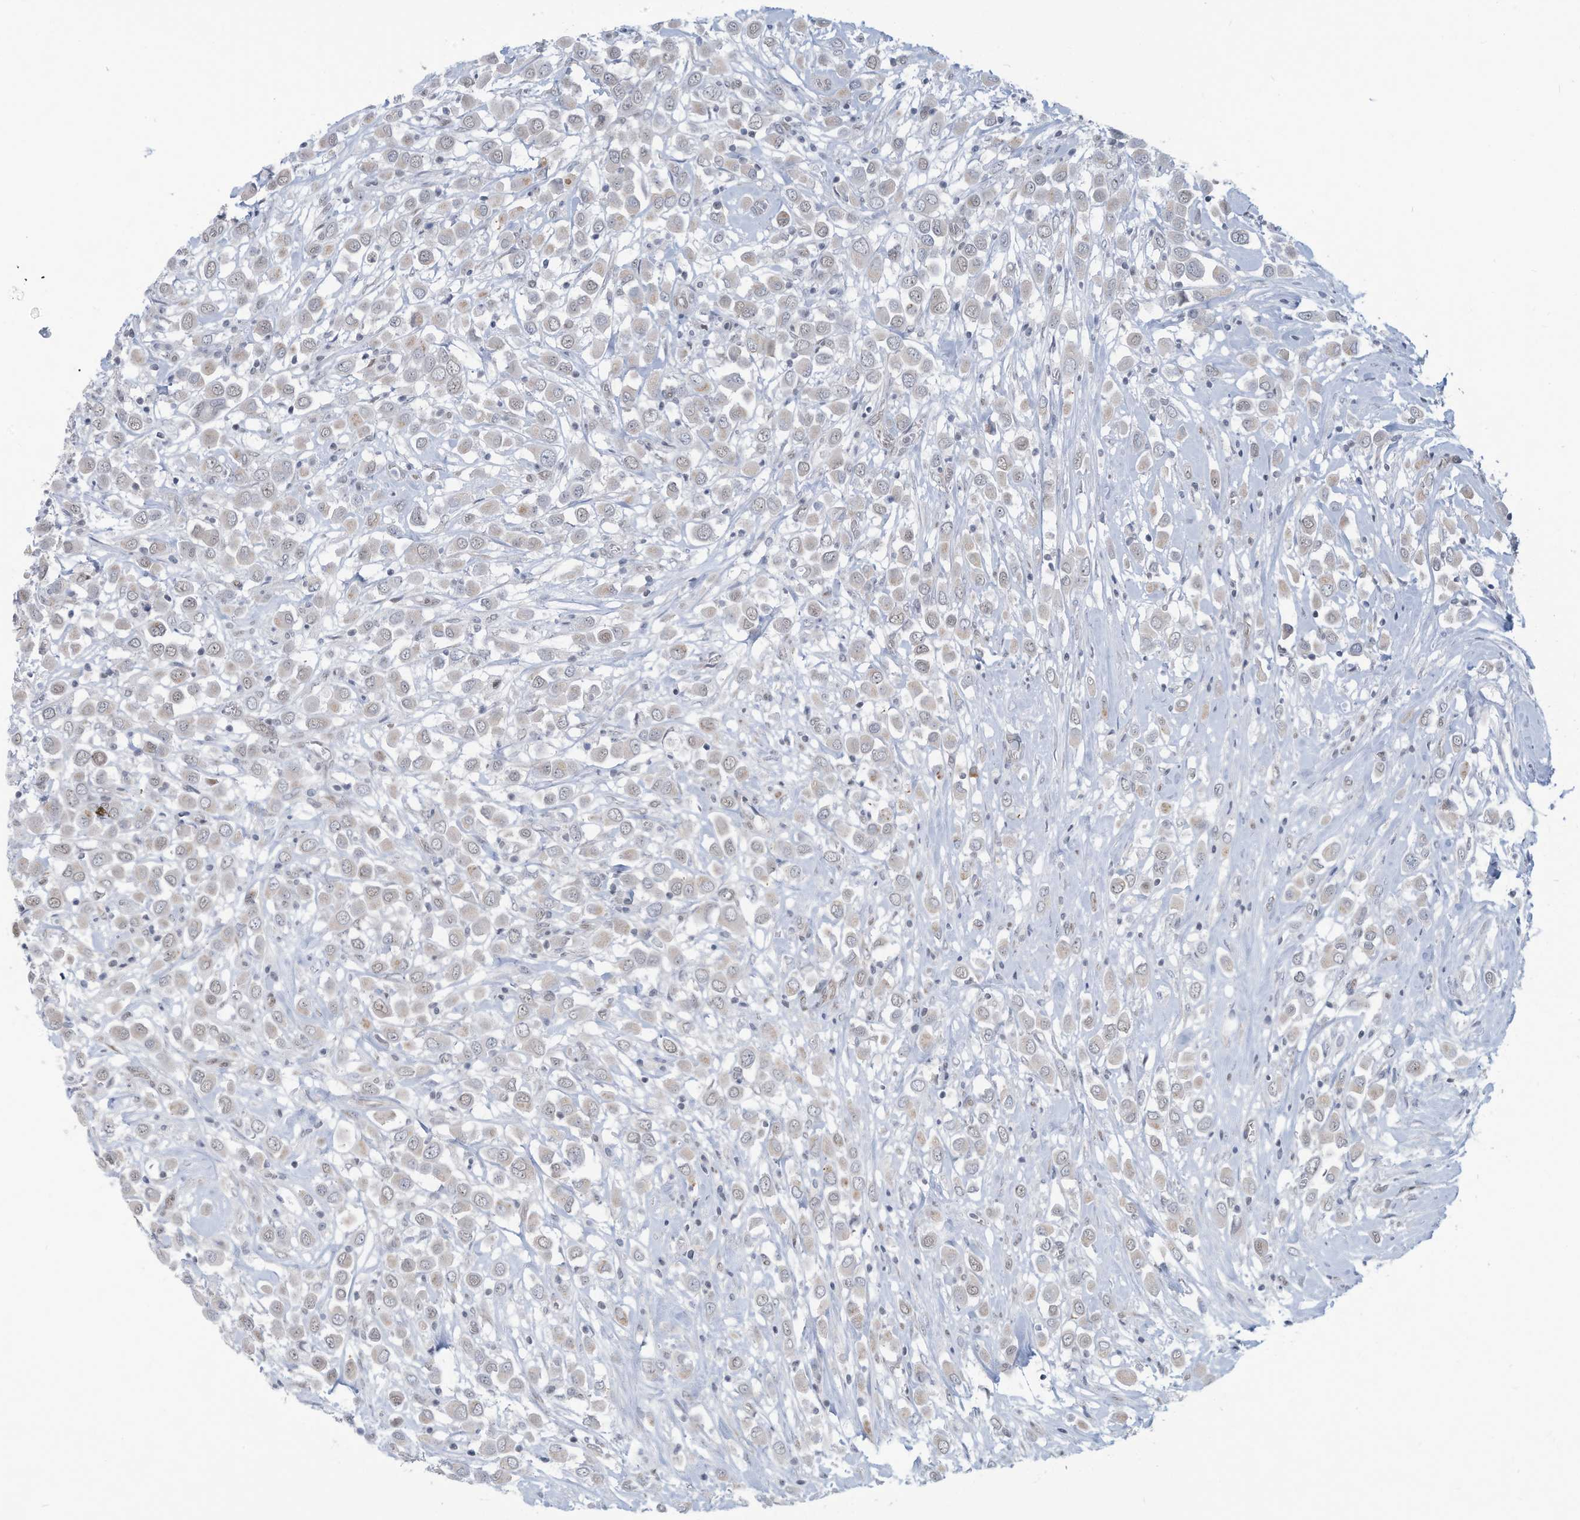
{"staining": {"intensity": "weak", "quantity": "<25%", "location": "cytoplasmic/membranous,nuclear"}, "tissue": "breast cancer", "cell_type": "Tumor cells", "image_type": "cancer", "snomed": [{"axis": "morphology", "description": "Duct carcinoma"}, {"axis": "topography", "description": "Breast"}], "caption": "Breast cancer (intraductal carcinoma) was stained to show a protein in brown. There is no significant positivity in tumor cells.", "gene": "SARNP", "patient": {"sex": "female", "age": 61}}